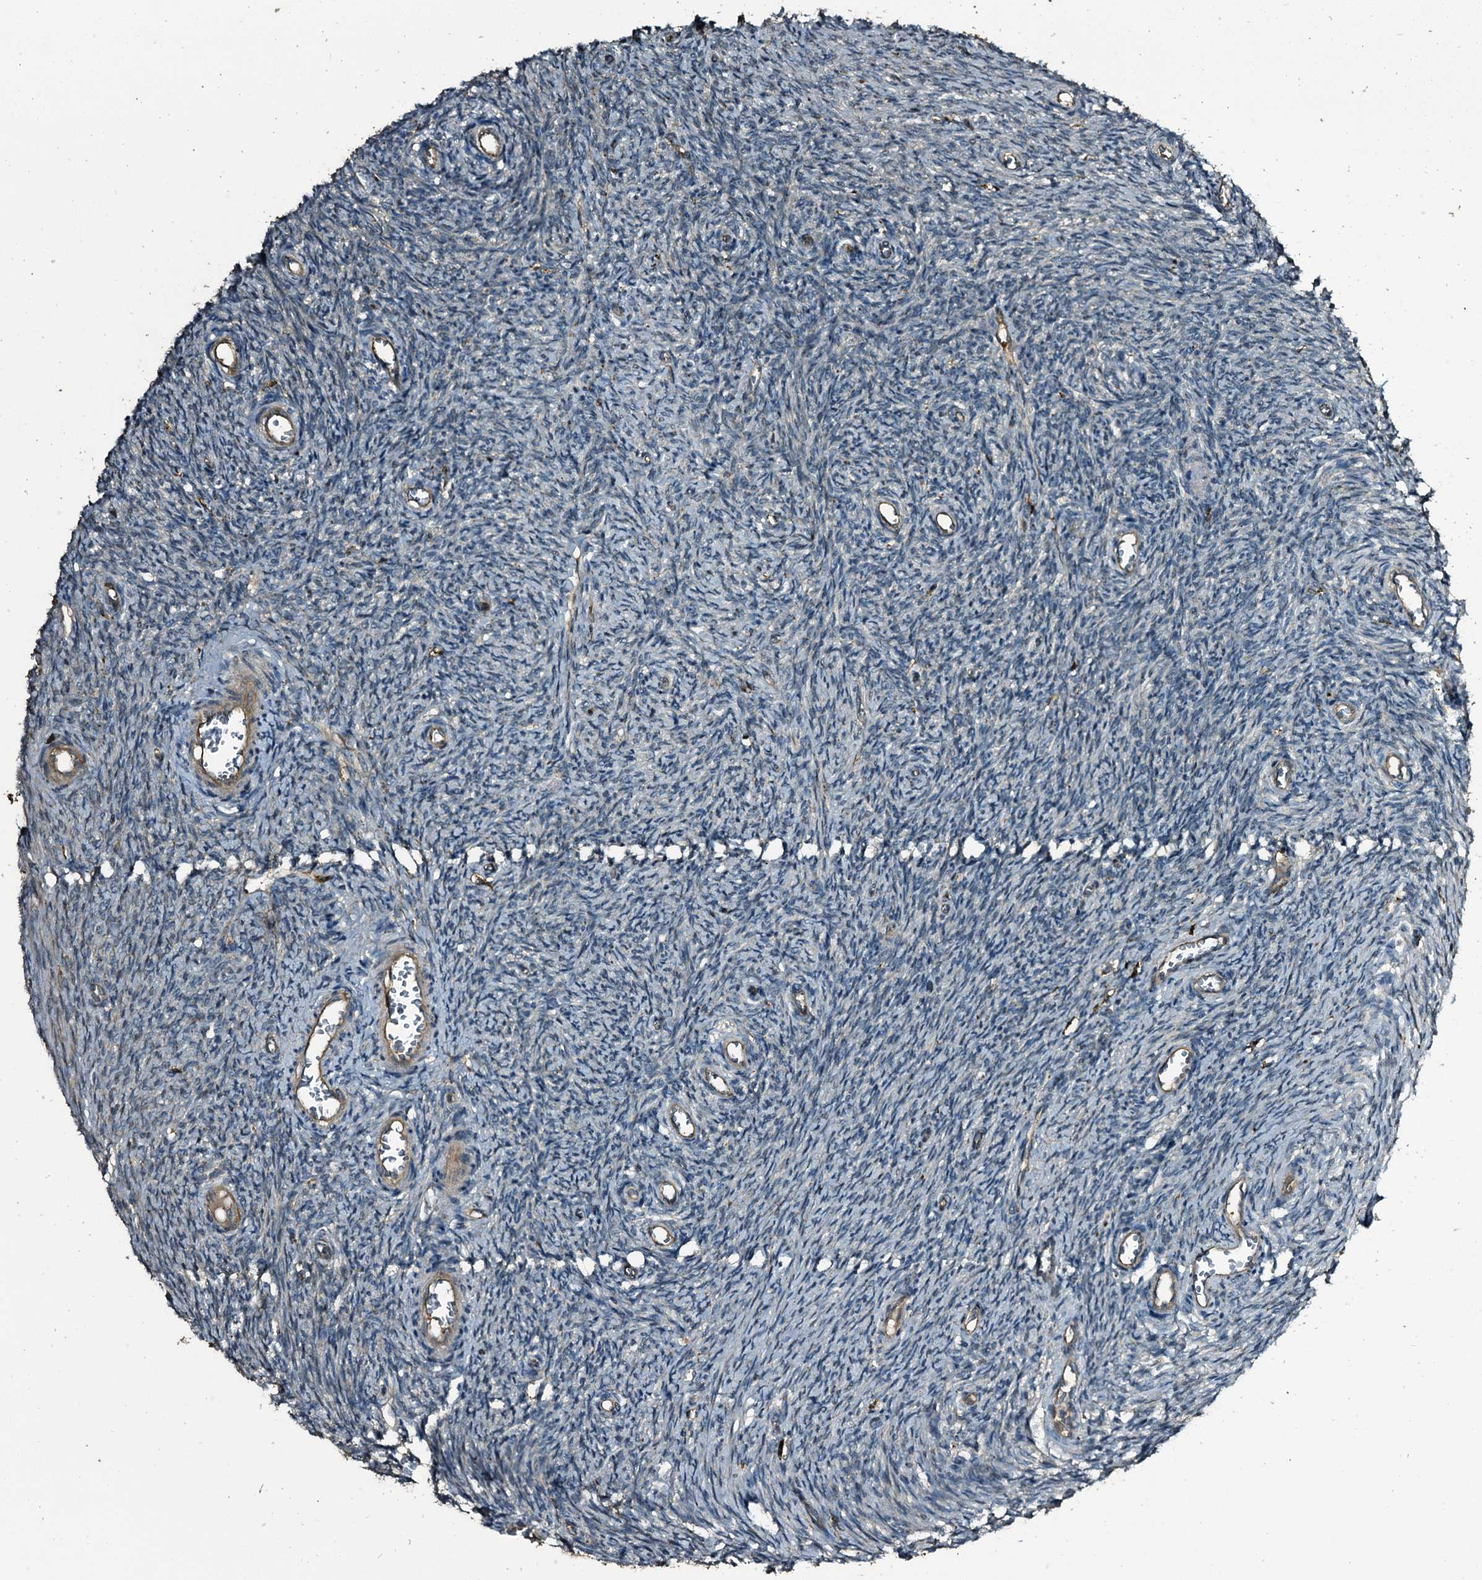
{"staining": {"intensity": "negative", "quantity": "none", "location": "none"}, "tissue": "ovary", "cell_type": "Ovarian stroma cells", "image_type": "normal", "snomed": [{"axis": "morphology", "description": "Normal tissue, NOS"}, {"axis": "topography", "description": "Ovary"}], "caption": "Immunohistochemistry (IHC) of benign human ovary reveals no positivity in ovarian stroma cells.", "gene": "TPGS2", "patient": {"sex": "female", "age": 44}}